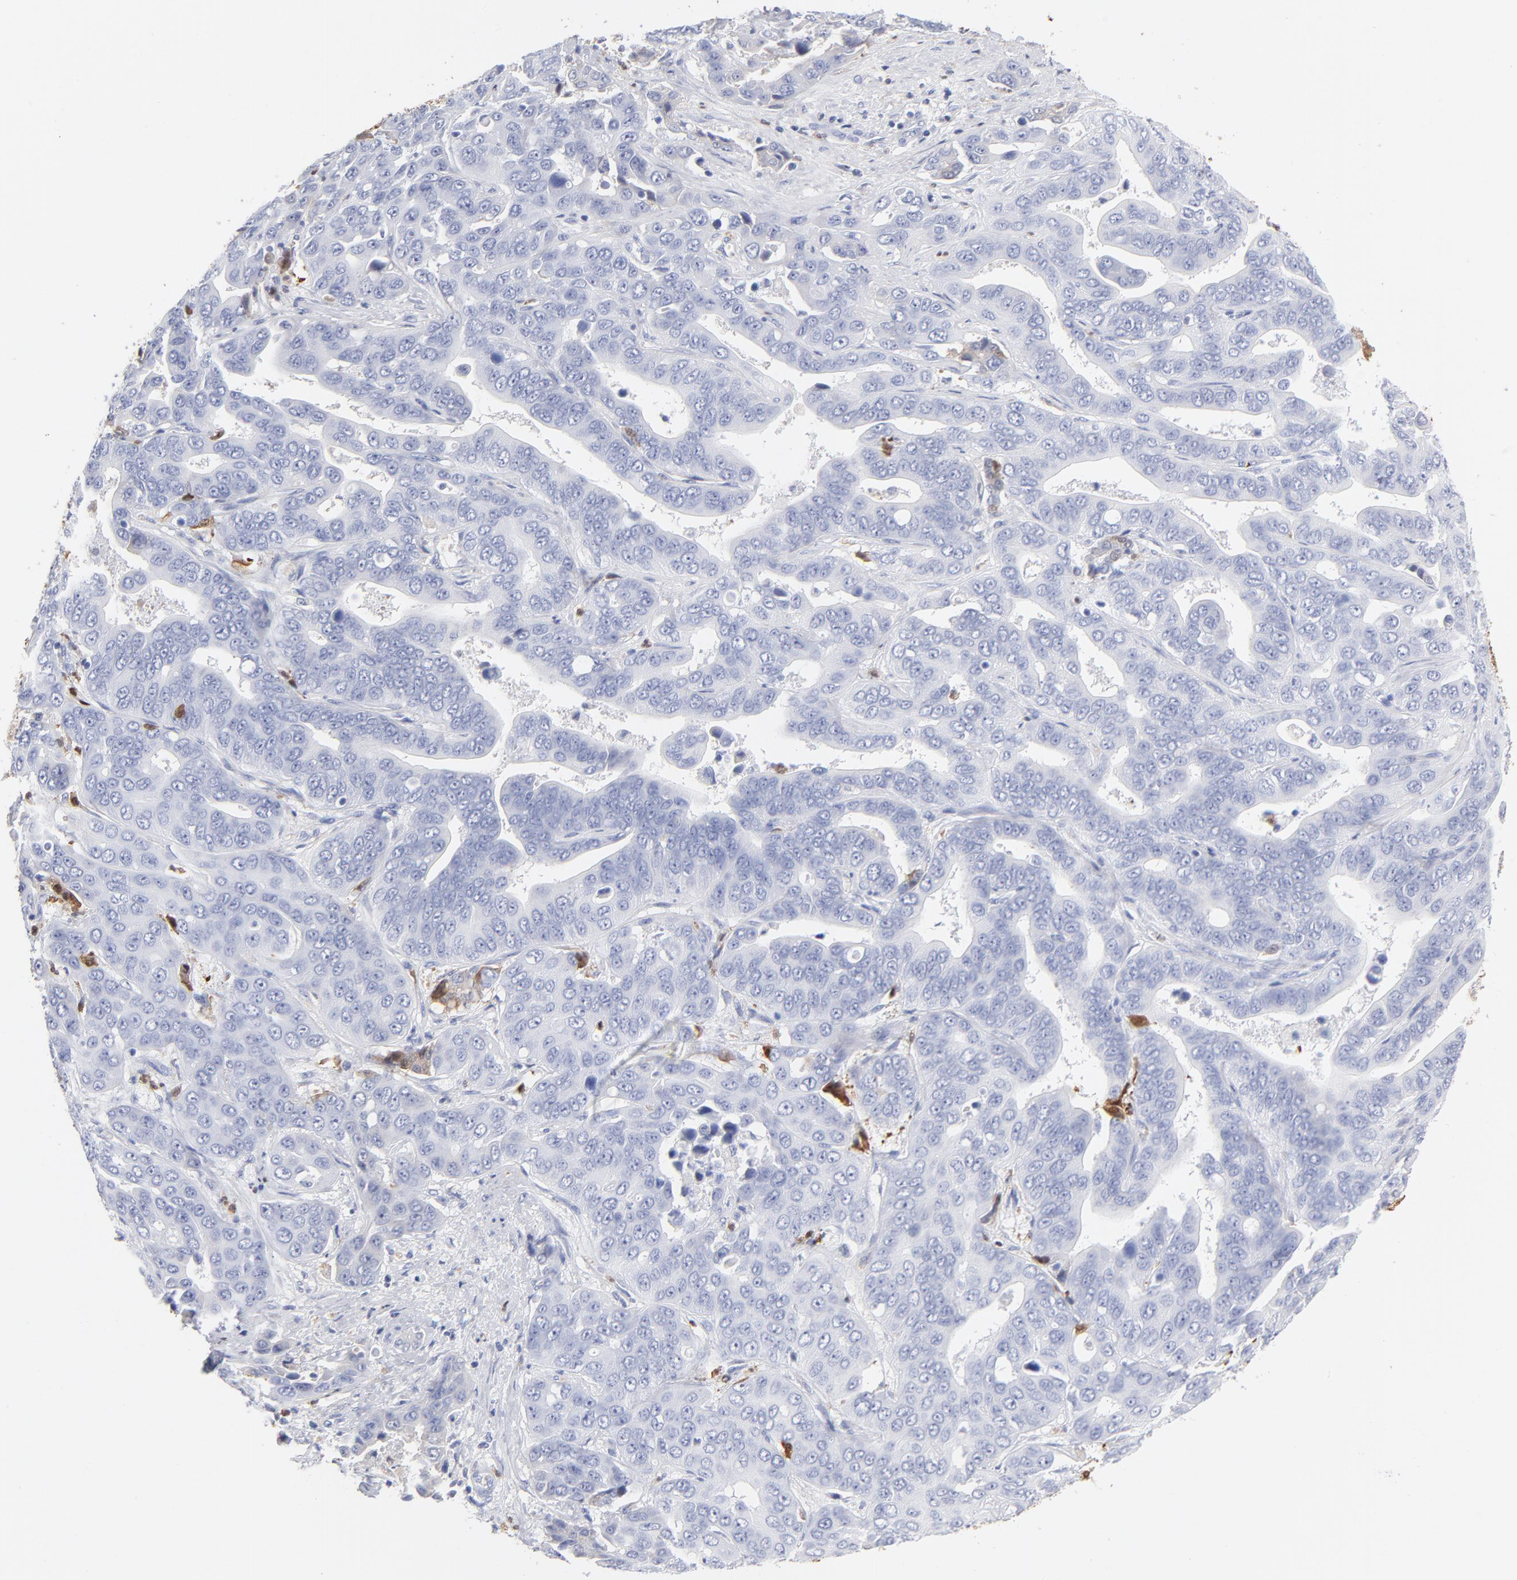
{"staining": {"intensity": "negative", "quantity": "none", "location": "none"}, "tissue": "liver cancer", "cell_type": "Tumor cells", "image_type": "cancer", "snomed": [{"axis": "morphology", "description": "Cholangiocarcinoma"}, {"axis": "topography", "description": "Liver"}], "caption": "Immunohistochemistry (IHC) histopathology image of human liver cholangiocarcinoma stained for a protein (brown), which exhibits no expression in tumor cells.", "gene": "ARG1", "patient": {"sex": "female", "age": 52}}